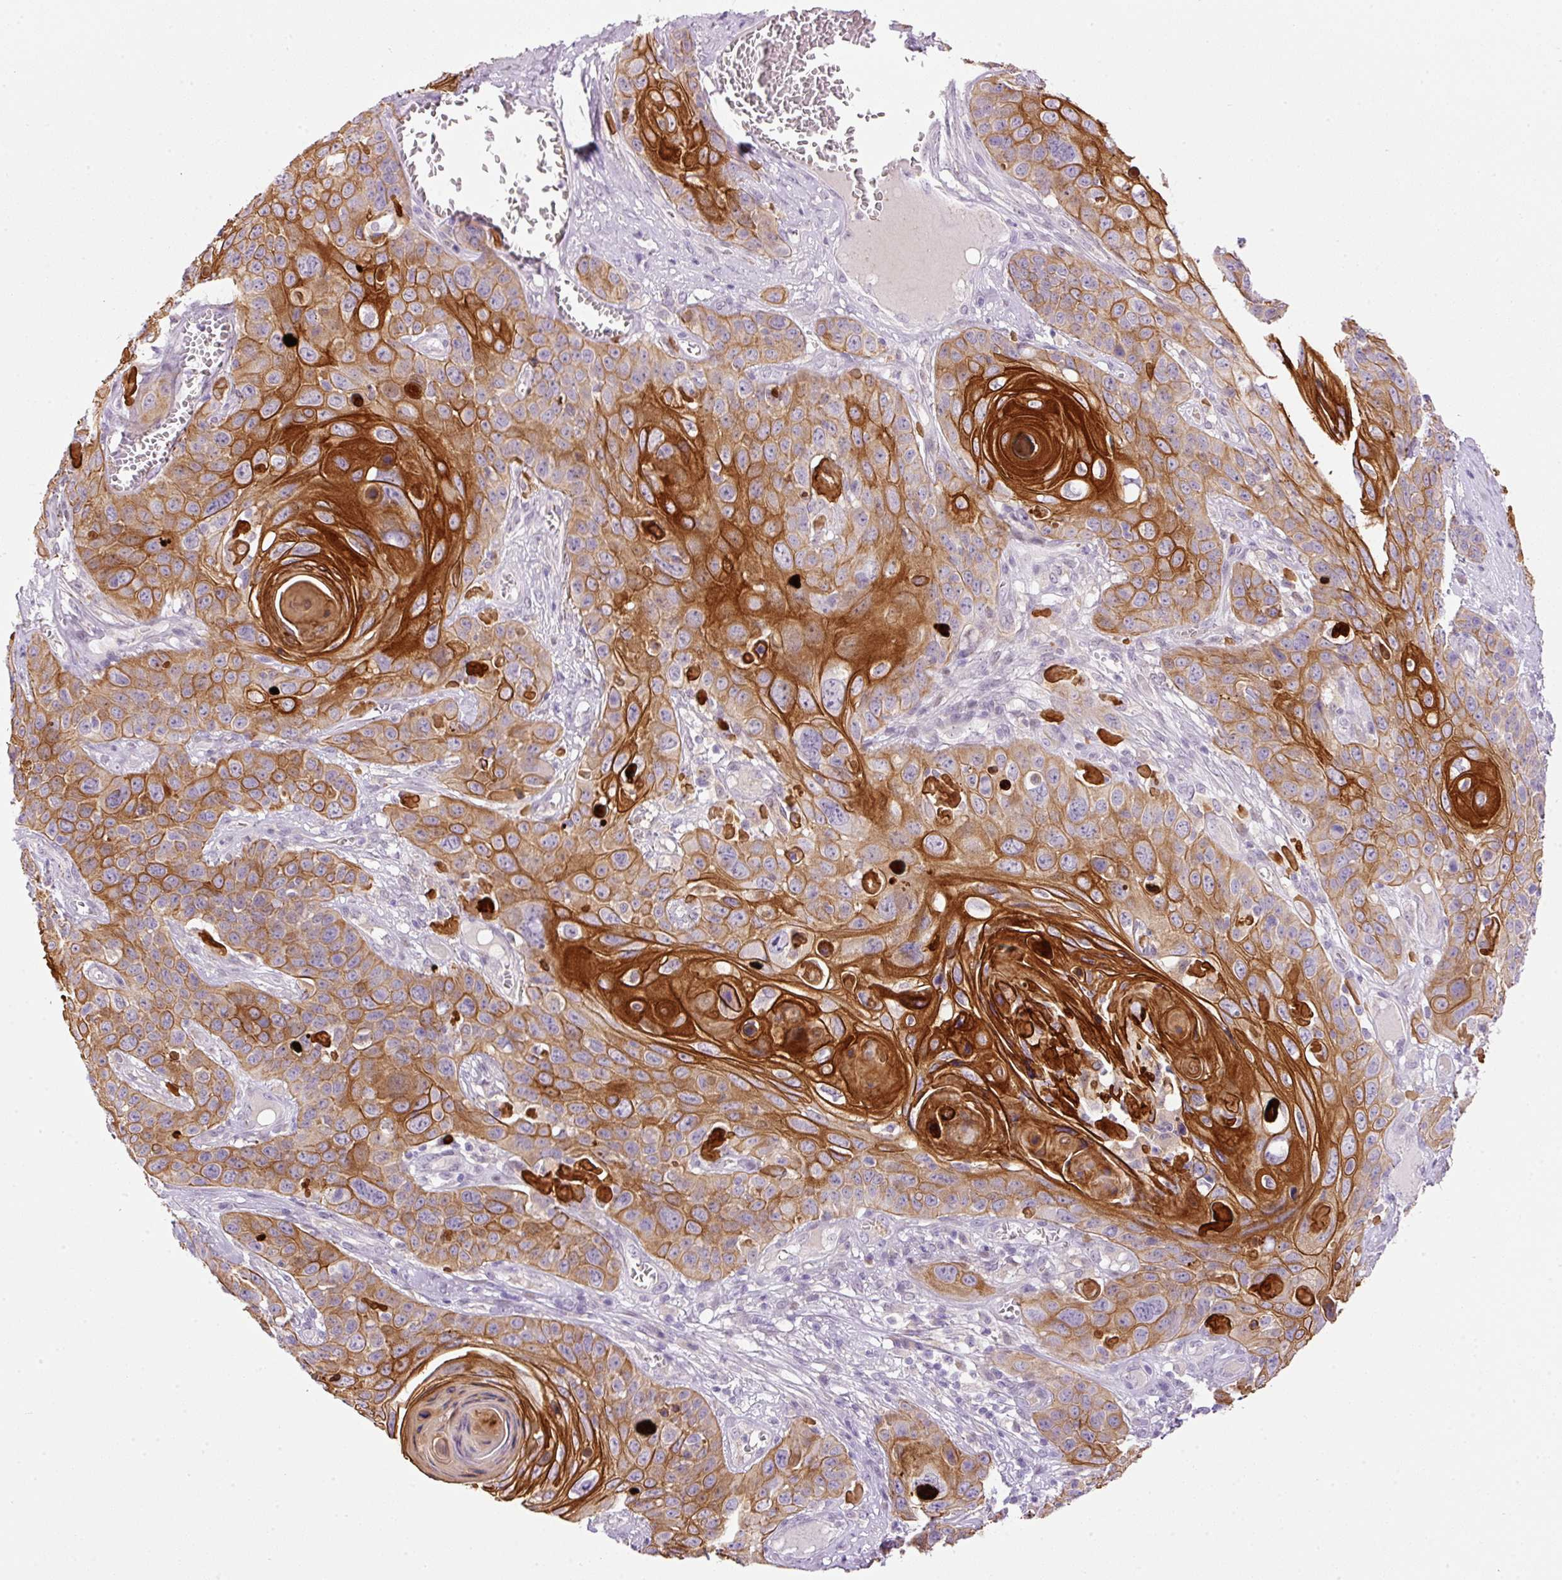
{"staining": {"intensity": "strong", "quantity": "25%-75%", "location": "cytoplasmic/membranous"}, "tissue": "skin cancer", "cell_type": "Tumor cells", "image_type": "cancer", "snomed": [{"axis": "morphology", "description": "Squamous cell carcinoma, NOS"}, {"axis": "topography", "description": "Skin"}], "caption": "Human skin cancer stained for a protein (brown) exhibits strong cytoplasmic/membranous positive positivity in approximately 25%-75% of tumor cells.", "gene": "SRC", "patient": {"sex": "male", "age": 55}}